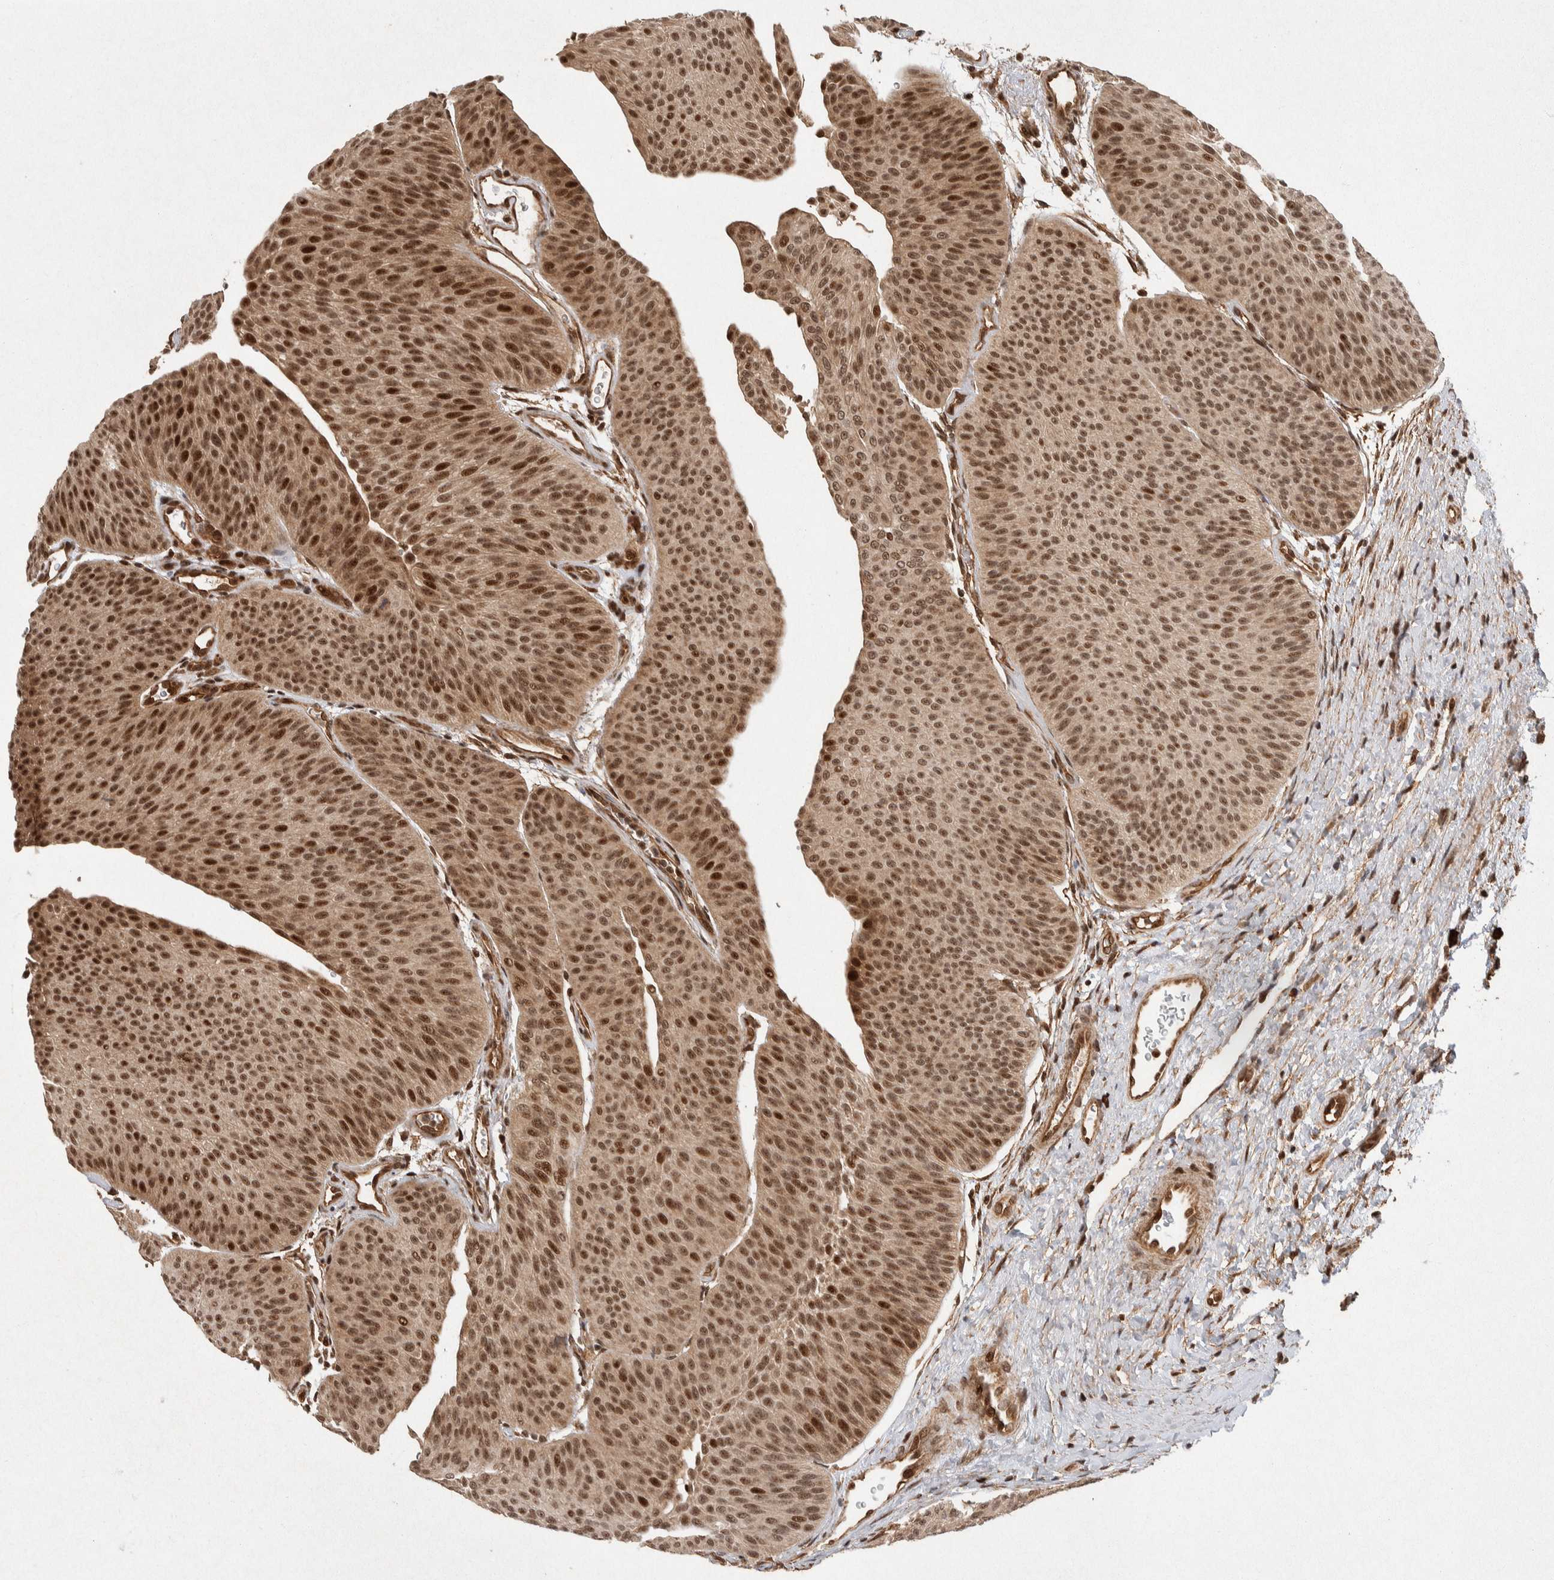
{"staining": {"intensity": "moderate", "quantity": ">75%", "location": "cytoplasmic/membranous,nuclear"}, "tissue": "urothelial cancer", "cell_type": "Tumor cells", "image_type": "cancer", "snomed": [{"axis": "morphology", "description": "Urothelial carcinoma, Low grade"}, {"axis": "topography", "description": "Urinary bladder"}], "caption": "Protein expression analysis of human urothelial cancer reveals moderate cytoplasmic/membranous and nuclear expression in approximately >75% of tumor cells.", "gene": "TOR1B", "patient": {"sex": "female", "age": 60}}